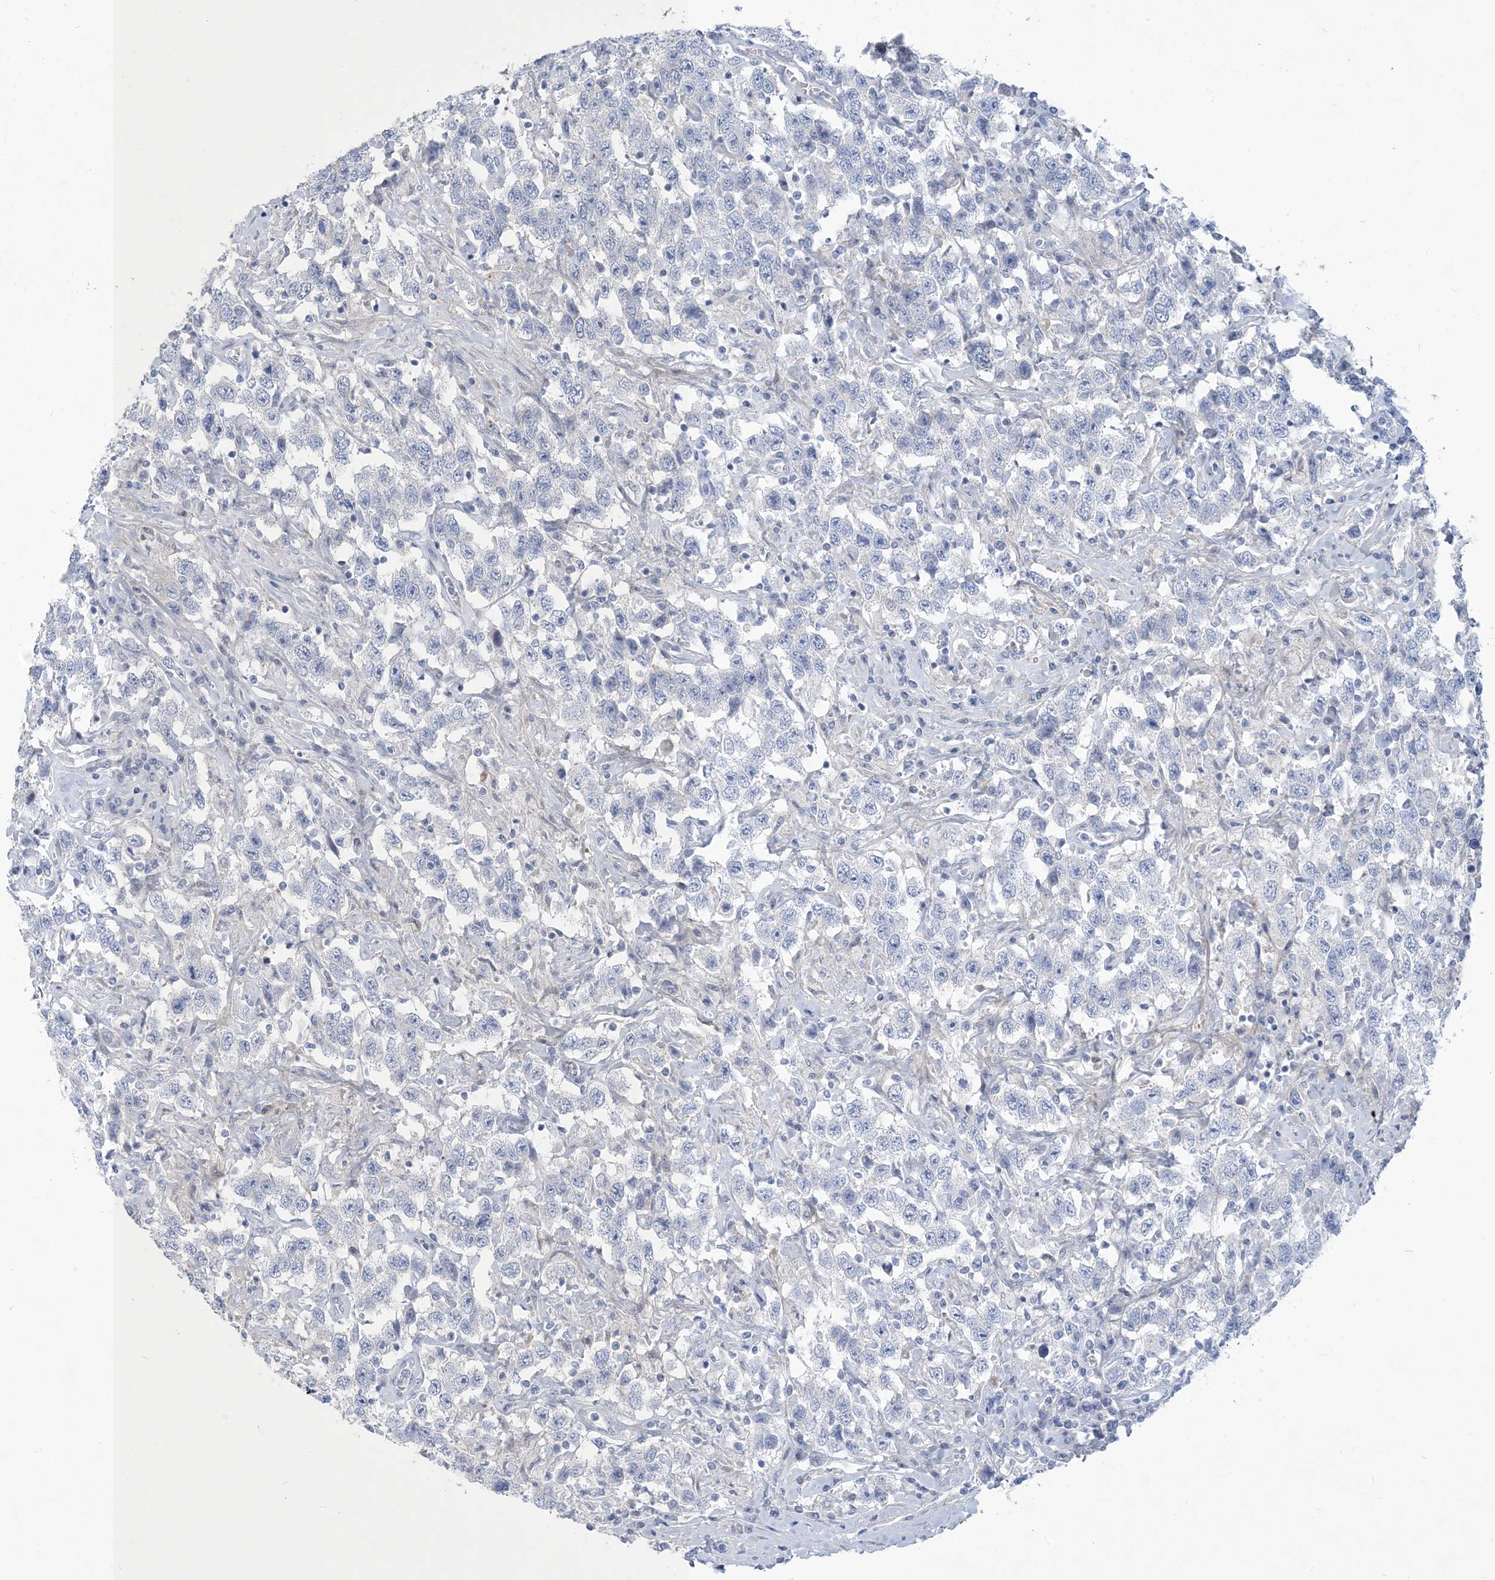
{"staining": {"intensity": "negative", "quantity": "none", "location": "none"}, "tissue": "testis cancer", "cell_type": "Tumor cells", "image_type": "cancer", "snomed": [{"axis": "morphology", "description": "Seminoma, NOS"}, {"axis": "topography", "description": "Testis"}], "caption": "A high-resolution histopathology image shows immunohistochemistry staining of seminoma (testis), which demonstrates no significant positivity in tumor cells.", "gene": "MOXD1", "patient": {"sex": "male", "age": 41}}